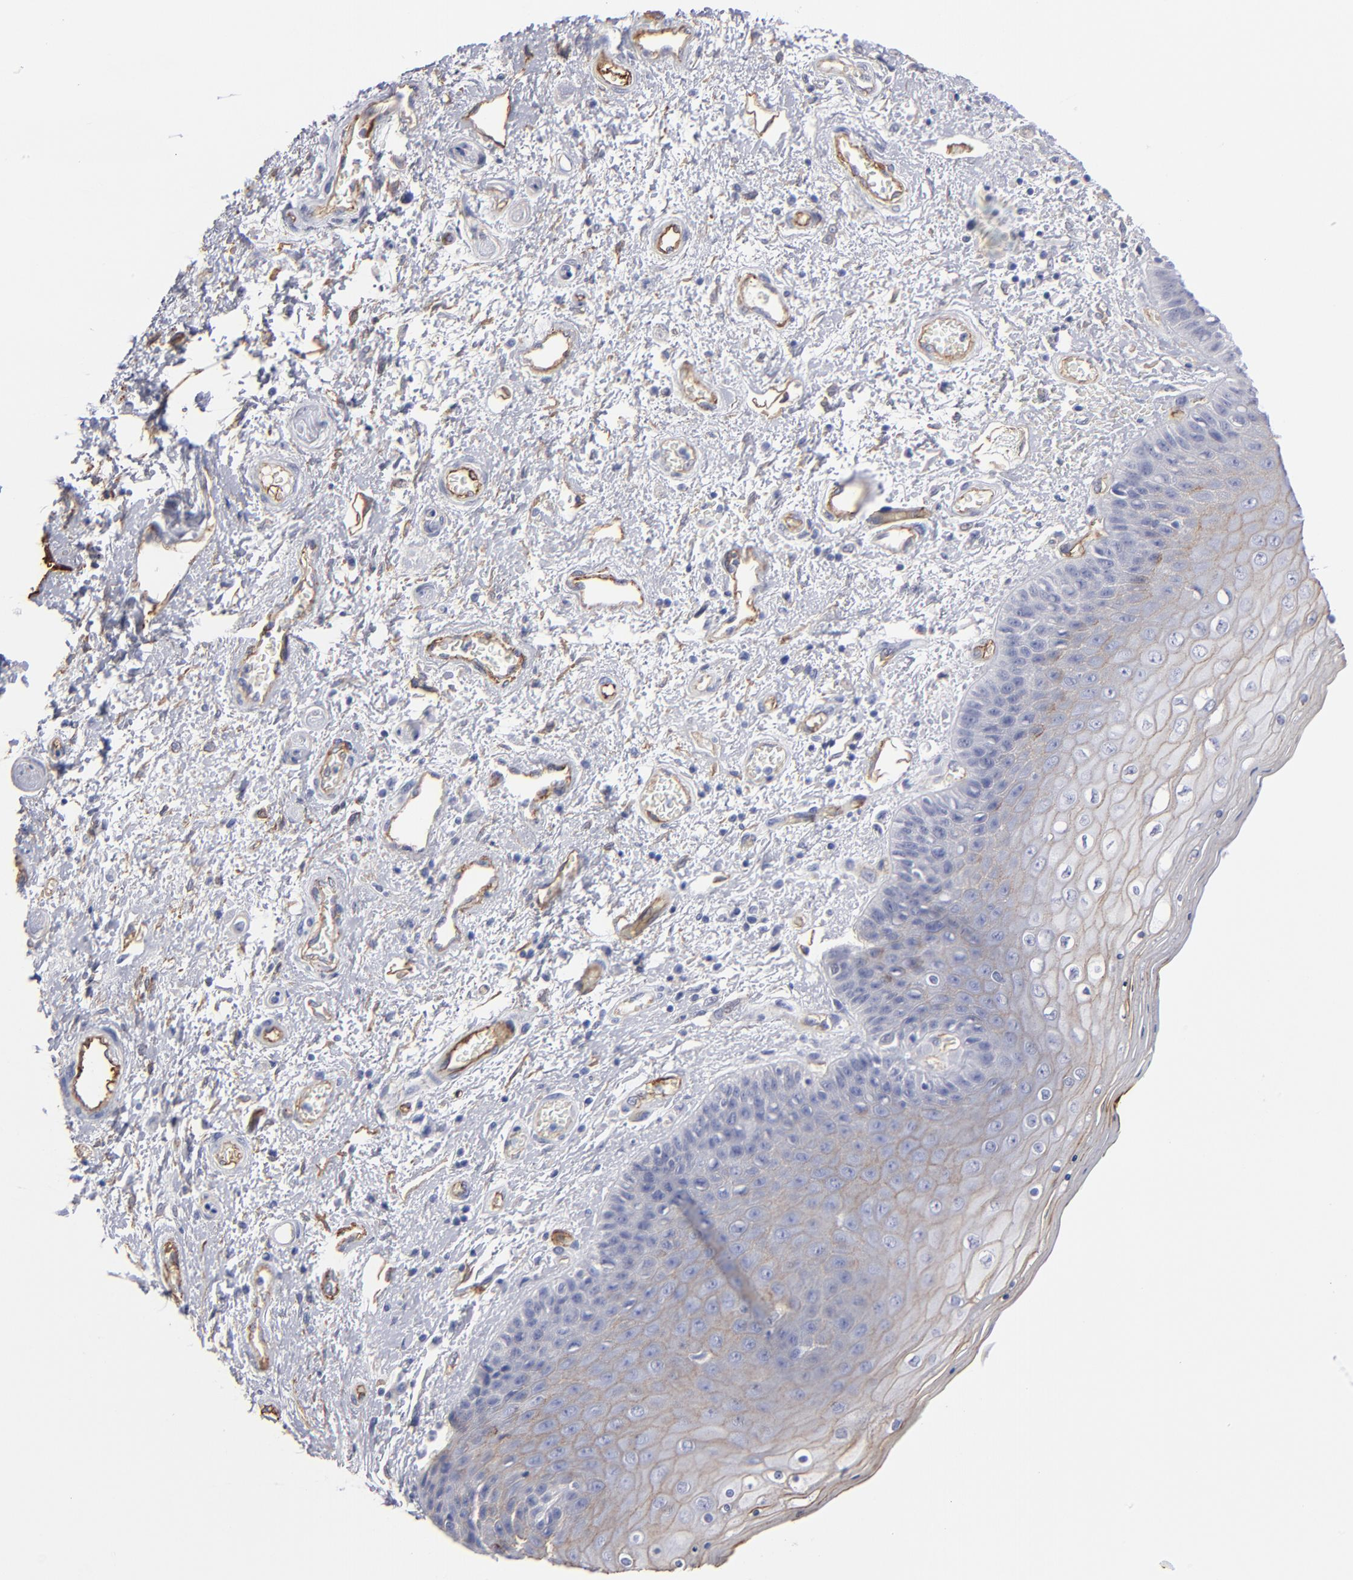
{"staining": {"intensity": "weak", "quantity": "25%-75%", "location": "cytoplasmic/membranous"}, "tissue": "skin", "cell_type": "Epidermal cells", "image_type": "normal", "snomed": [{"axis": "morphology", "description": "Normal tissue, NOS"}, {"axis": "topography", "description": "Anal"}], "caption": "Immunohistochemical staining of unremarkable skin reveals 25%-75% levels of weak cytoplasmic/membranous protein expression in approximately 25%-75% of epidermal cells. (Stains: DAB (3,3'-diaminobenzidine) in brown, nuclei in blue, Microscopy: brightfield microscopy at high magnification).", "gene": "TM4SF1", "patient": {"sex": "female", "age": 46}}